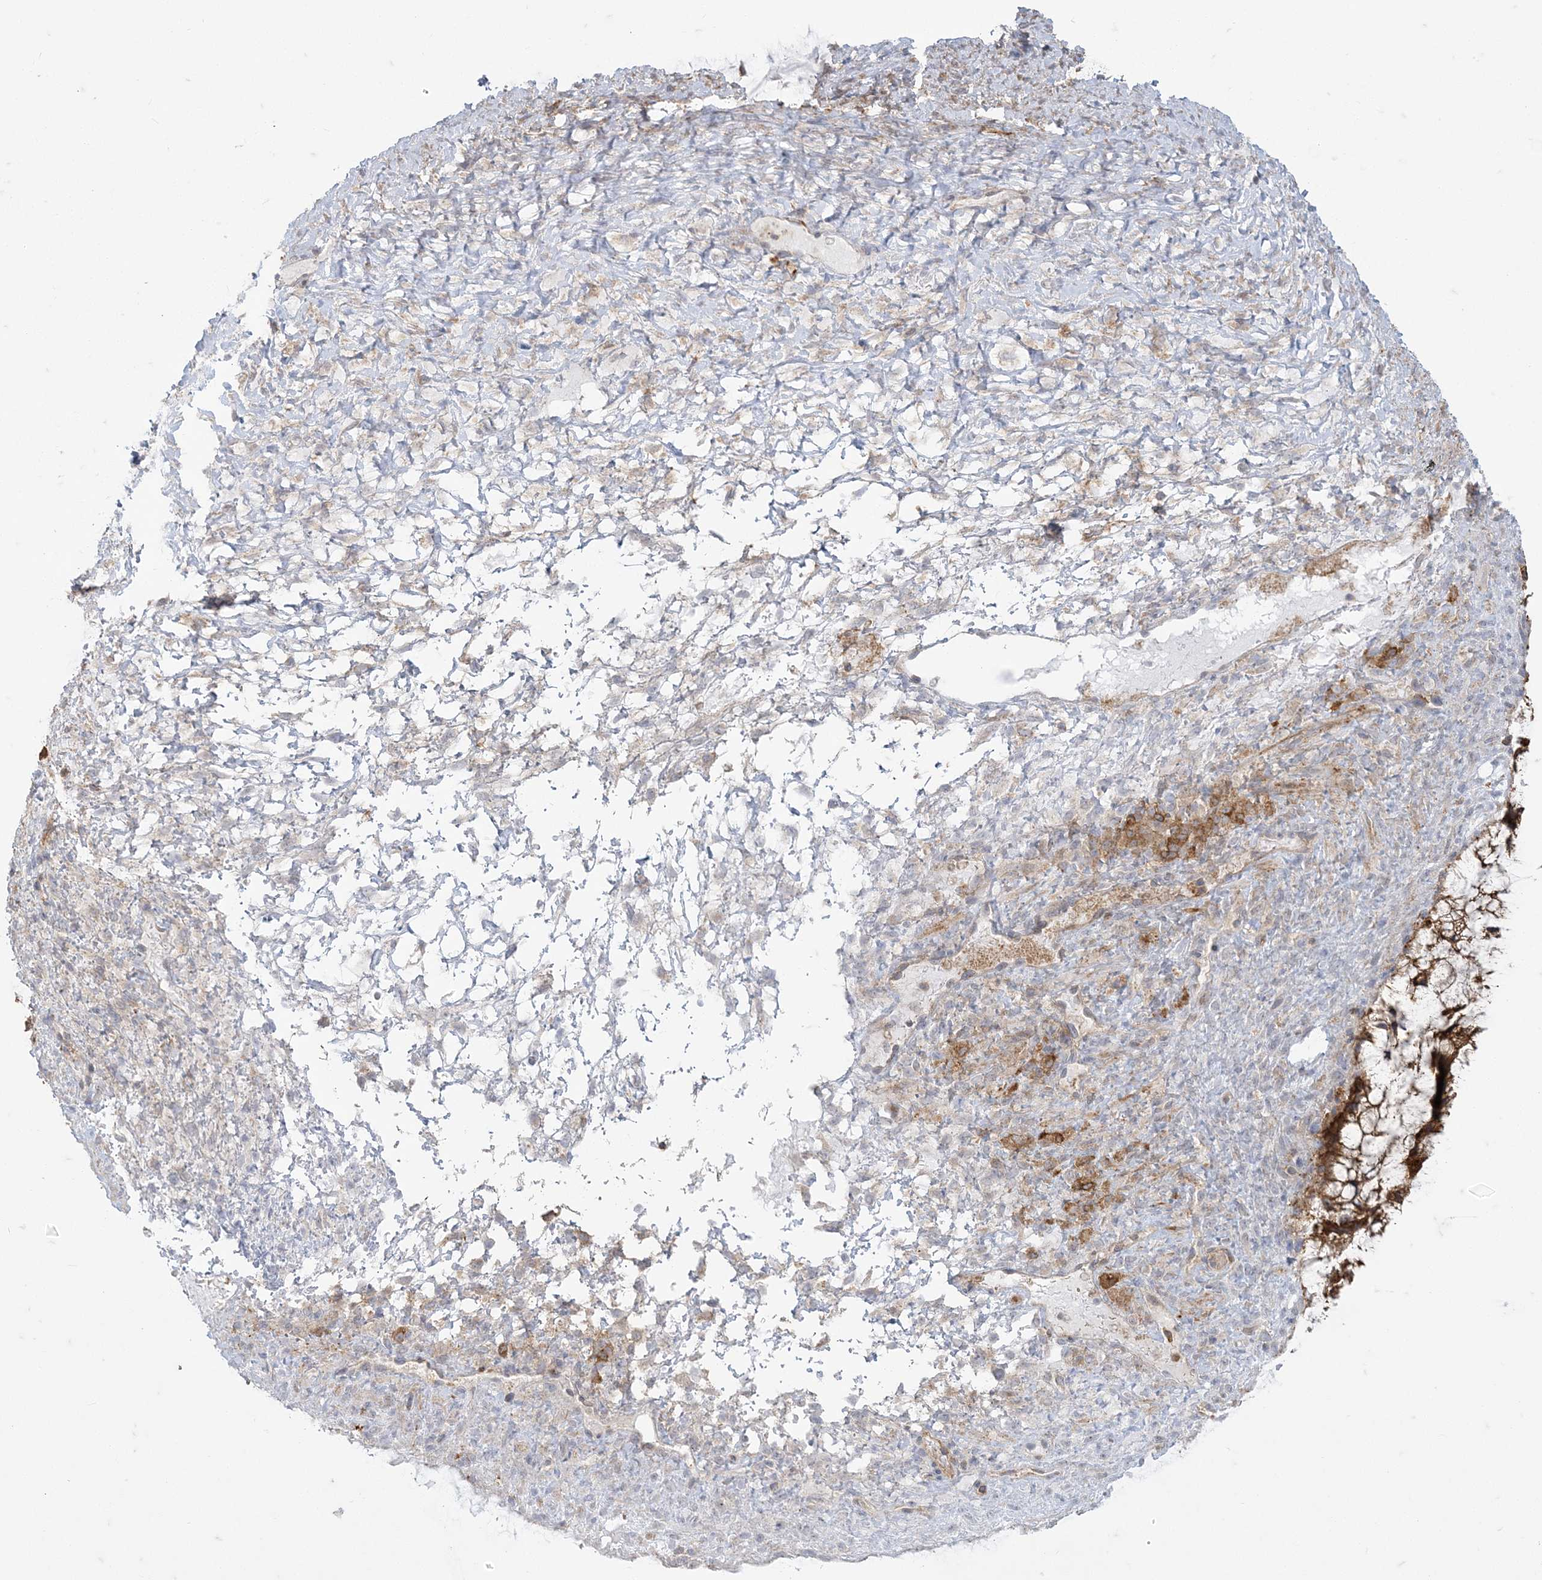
{"staining": {"intensity": "moderate", "quantity": ">75%", "location": "cytoplasmic/membranous"}, "tissue": "ovarian cancer", "cell_type": "Tumor cells", "image_type": "cancer", "snomed": [{"axis": "morphology", "description": "Cystadenocarcinoma, mucinous, NOS"}, {"axis": "topography", "description": "Ovary"}], "caption": "Immunohistochemistry (IHC) image of ovarian cancer stained for a protein (brown), which exhibits medium levels of moderate cytoplasmic/membranous positivity in approximately >75% of tumor cells.", "gene": "DERL3", "patient": {"sex": "female", "age": 37}}